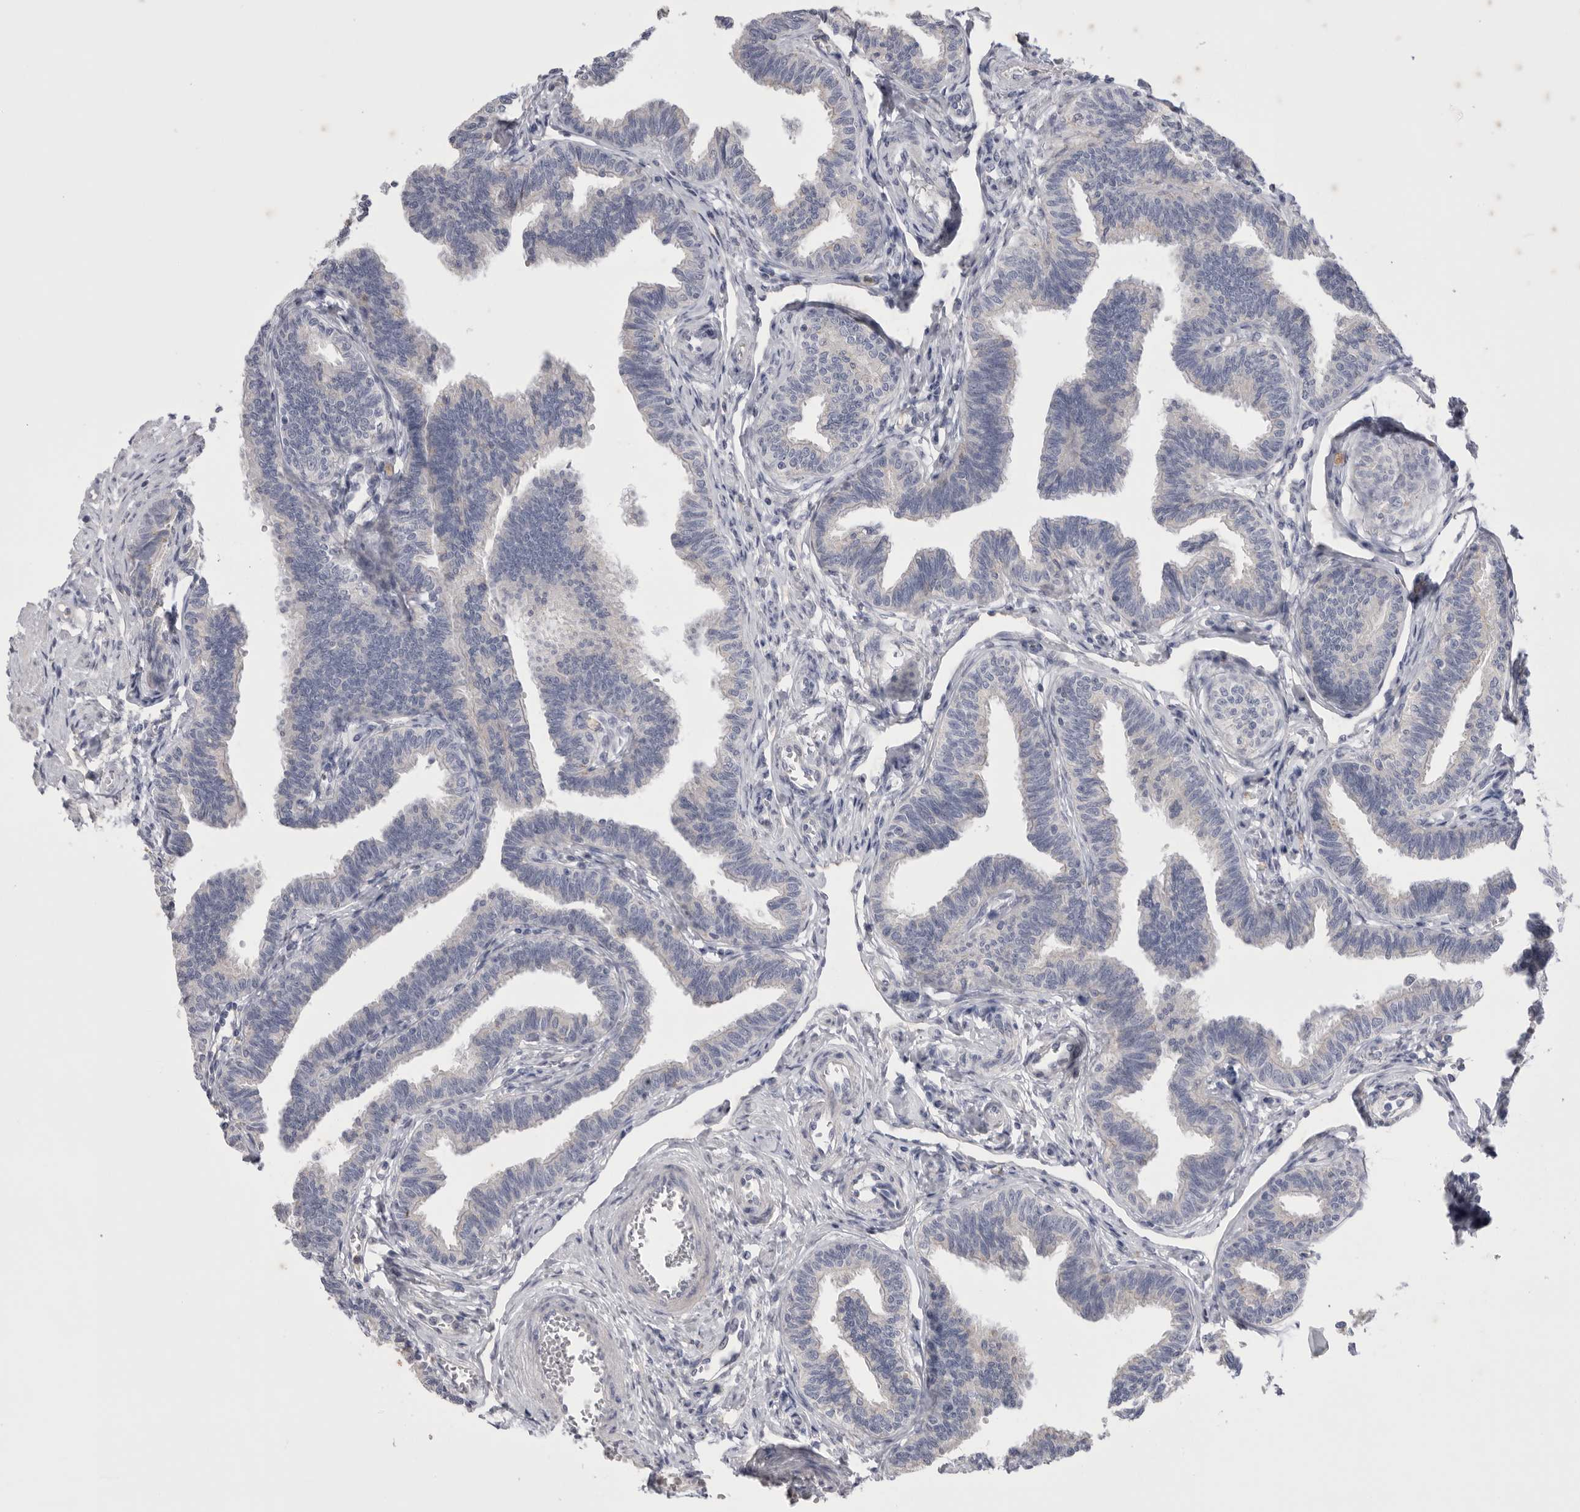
{"staining": {"intensity": "negative", "quantity": "none", "location": "none"}, "tissue": "fallopian tube", "cell_type": "Glandular cells", "image_type": "normal", "snomed": [{"axis": "morphology", "description": "Normal tissue, NOS"}, {"axis": "topography", "description": "Fallopian tube"}, {"axis": "topography", "description": "Ovary"}], "caption": "Glandular cells are negative for protein expression in benign human fallopian tube. (DAB (3,3'-diaminobenzidine) immunohistochemistry (IHC), high magnification).", "gene": "CCDC126", "patient": {"sex": "female", "age": 23}}